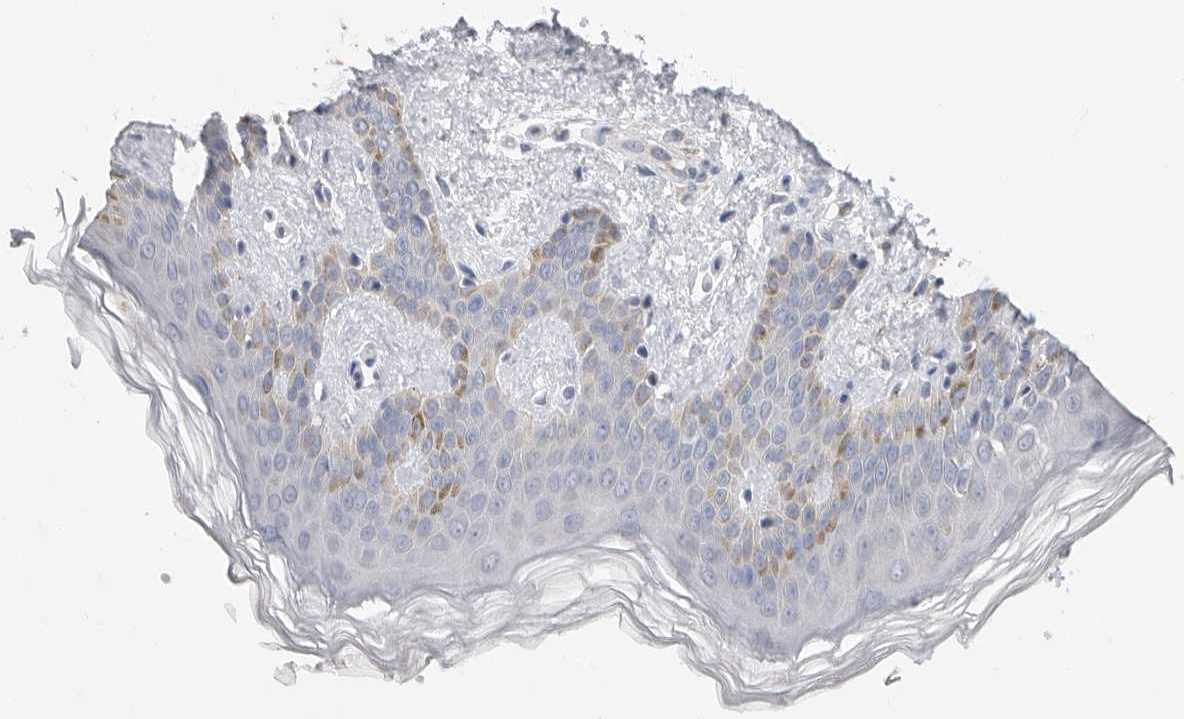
{"staining": {"intensity": "negative", "quantity": "none", "location": "none"}, "tissue": "skin", "cell_type": "Fibroblasts", "image_type": "normal", "snomed": [{"axis": "morphology", "description": "Normal tissue, NOS"}, {"axis": "morphology", "description": "Neoplasm, benign, NOS"}, {"axis": "topography", "description": "Skin"}, {"axis": "topography", "description": "Soft tissue"}], "caption": "DAB (3,3'-diaminobenzidine) immunohistochemical staining of unremarkable human skin reveals no significant staining in fibroblasts. The staining was performed using DAB to visualize the protein expression in brown, while the nuclei were stained in blue with hematoxylin (Magnification: 20x).", "gene": "MTFR1L", "patient": {"sex": "male", "age": 26}}